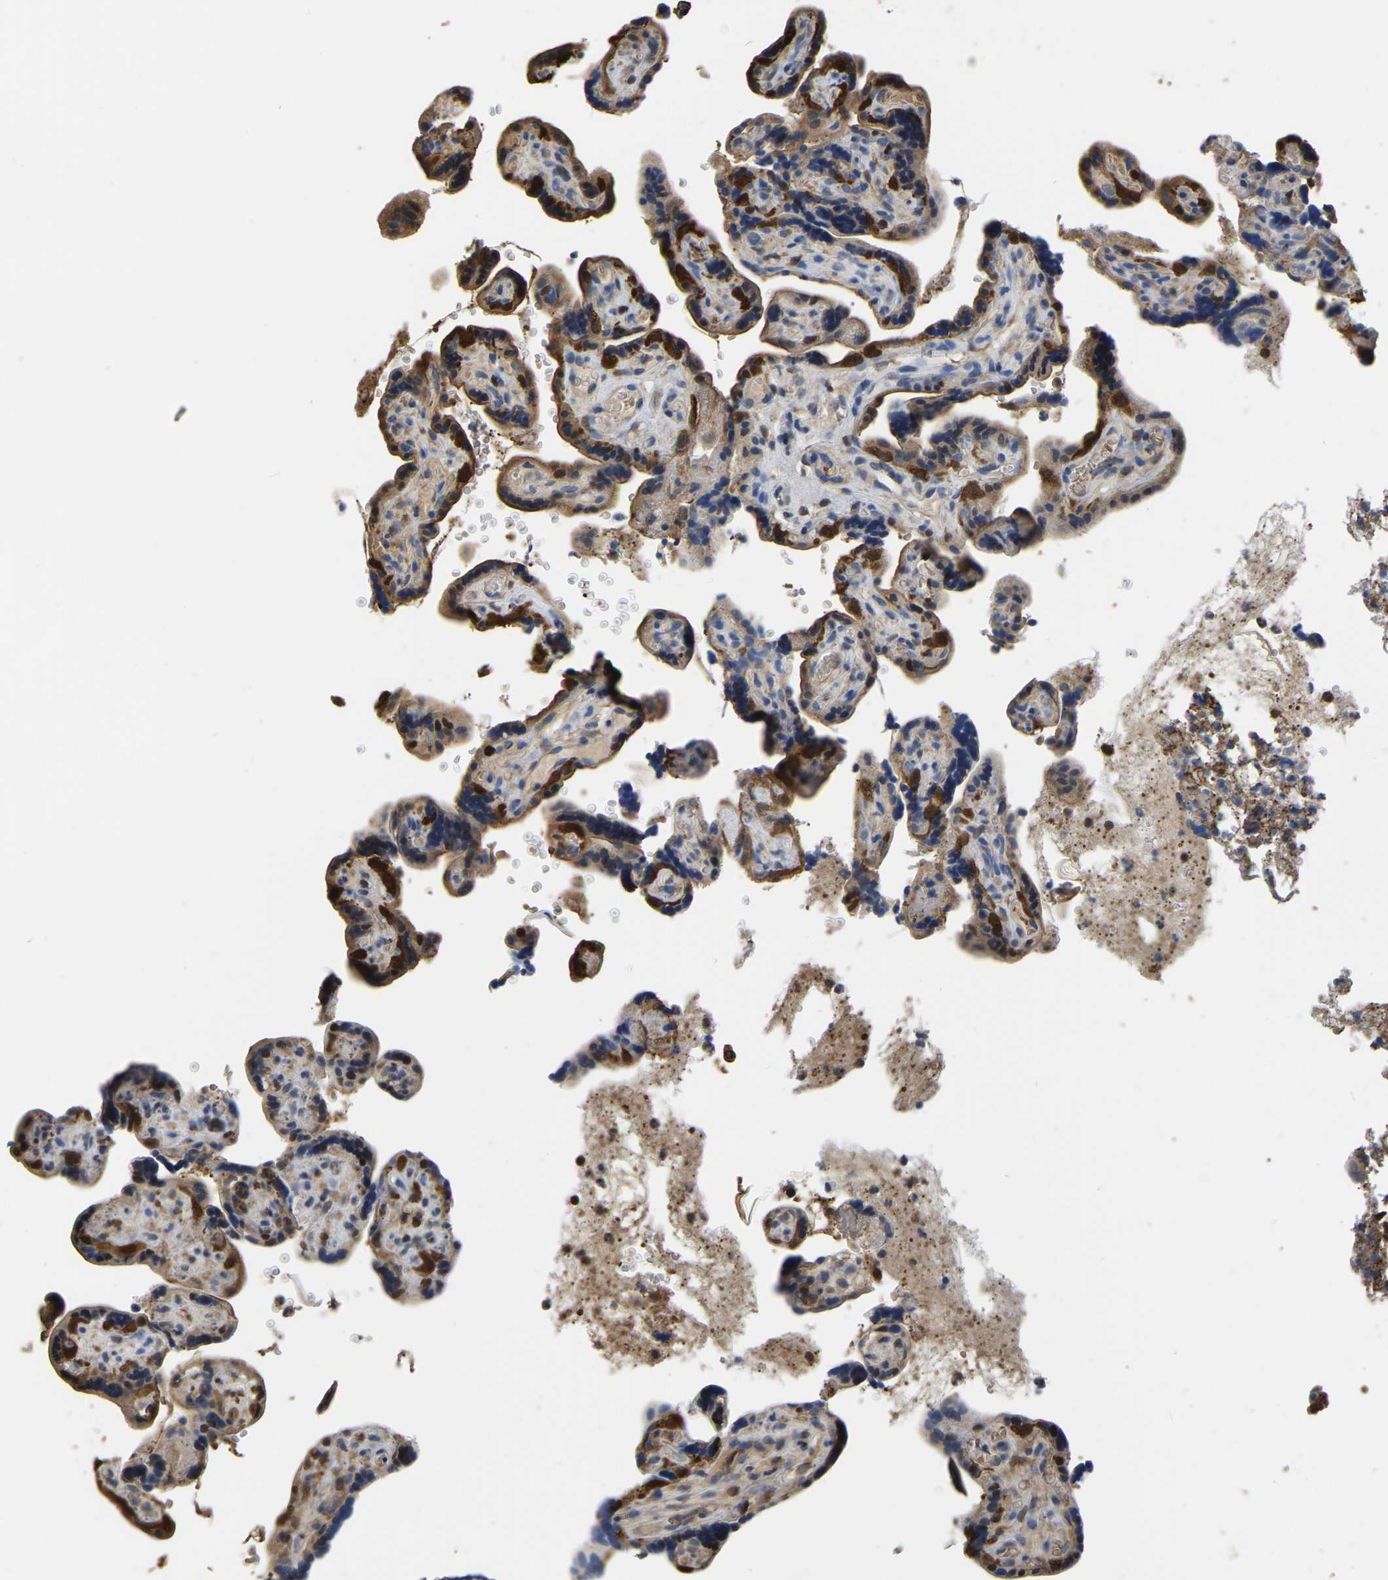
{"staining": {"intensity": "negative", "quantity": "none", "location": "none"}, "tissue": "placenta", "cell_type": "Decidual cells", "image_type": "normal", "snomed": [{"axis": "morphology", "description": "Normal tissue, NOS"}, {"axis": "topography", "description": "Placenta"}], "caption": "The histopathology image shows no staining of decidual cells in unremarkable placenta.", "gene": "LDHB", "patient": {"sex": "female", "age": 30}}